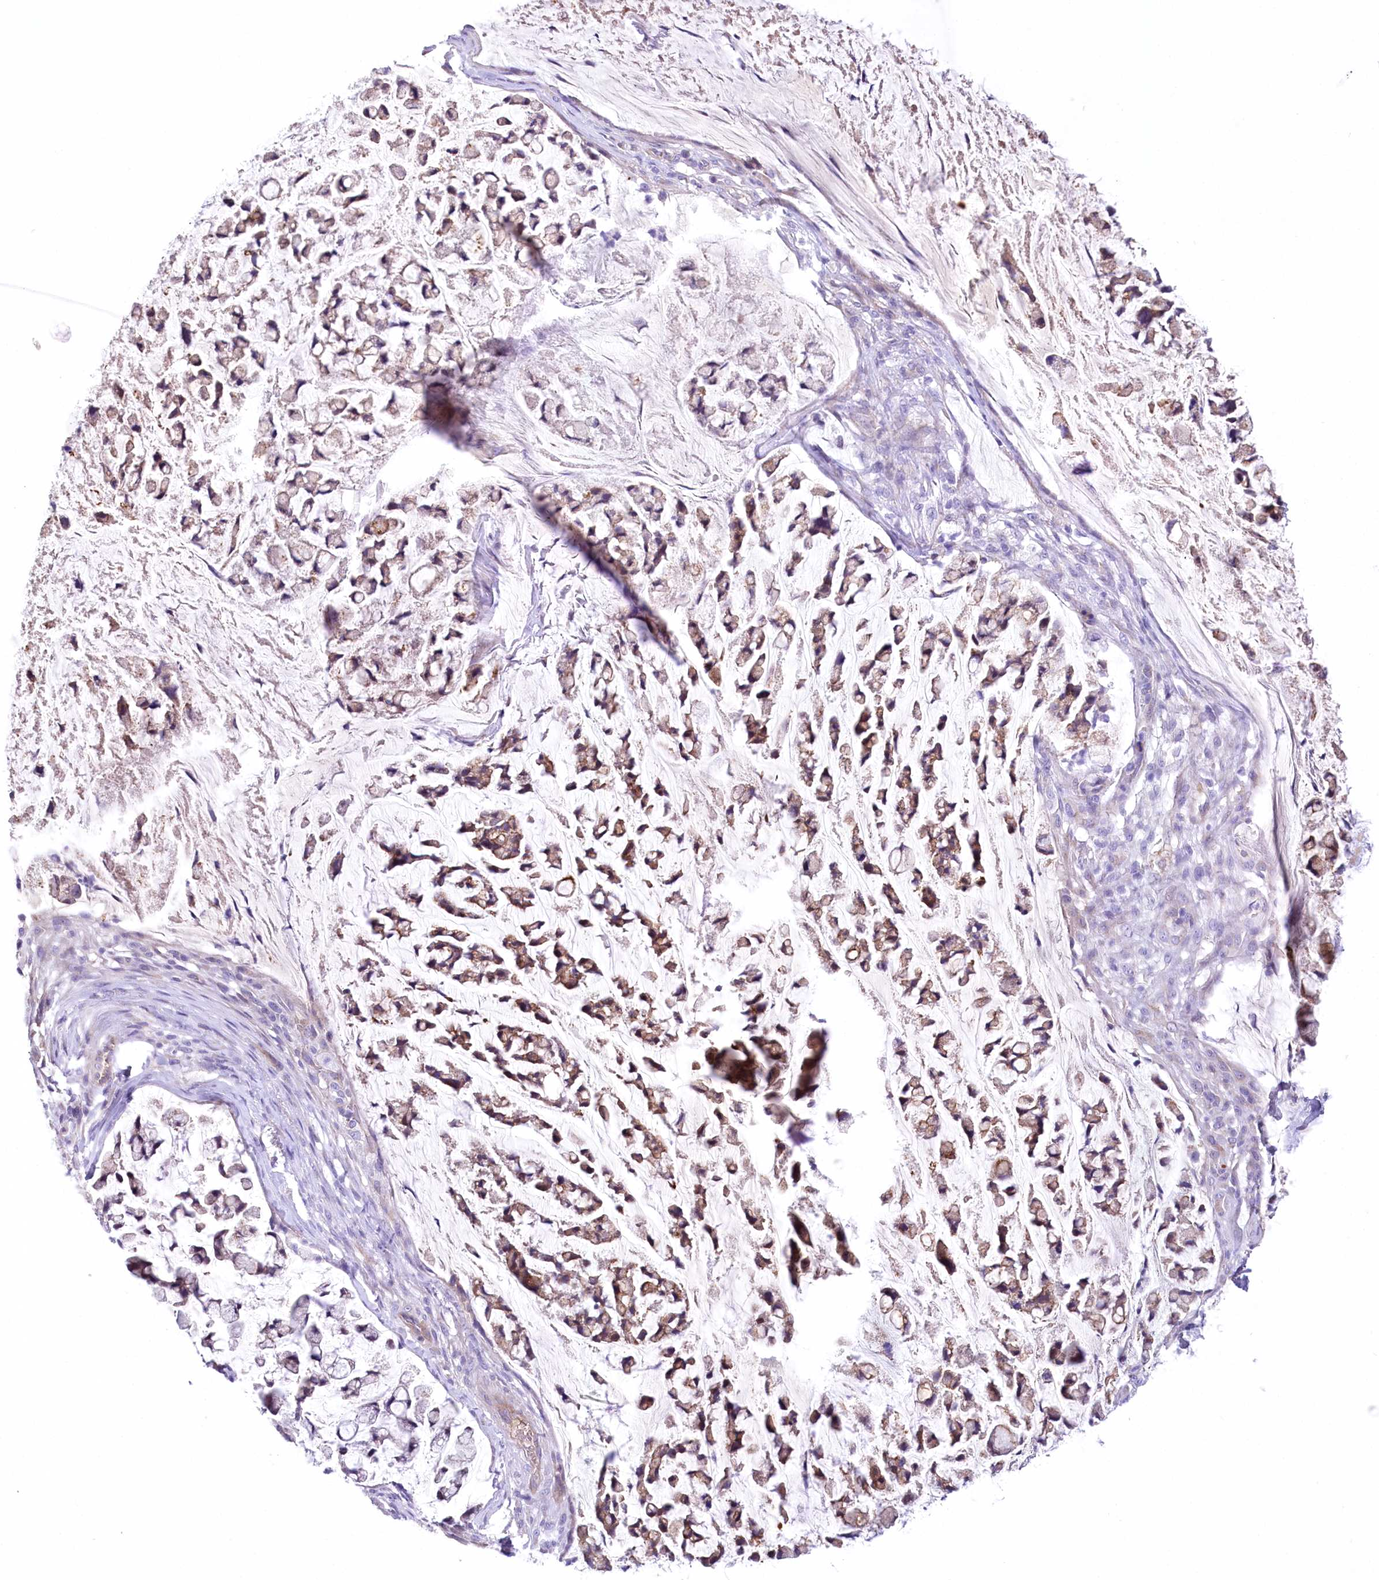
{"staining": {"intensity": "moderate", "quantity": "25%-75%", "location": "cytoplasmic/membranous"}, "tissue": "stomach cancer", "cell_type": "Tumor cells", "image_type": "cancer", "snomed": [{"axis": "morphology", "description": "Adenocarcinoma, NOS"}, {"axis": "topography", "description": "Stomach, lower"}], "caption": "IHC staining of stomach adenocarcinoma, which shows medium levels of moderate cytoplasmic/membranous positivity in about 25%-75% of tumor cells indicating moderate cytoplasmic/membranous protein positivity. The staining was performed using DAB (3,3'-diaminobenzidine) (brown) for protein detection and nuclei were counterstained in hematoxylin (blue).", "gene": "CEP164", "patient": {"sex": "male", "age": 67}}